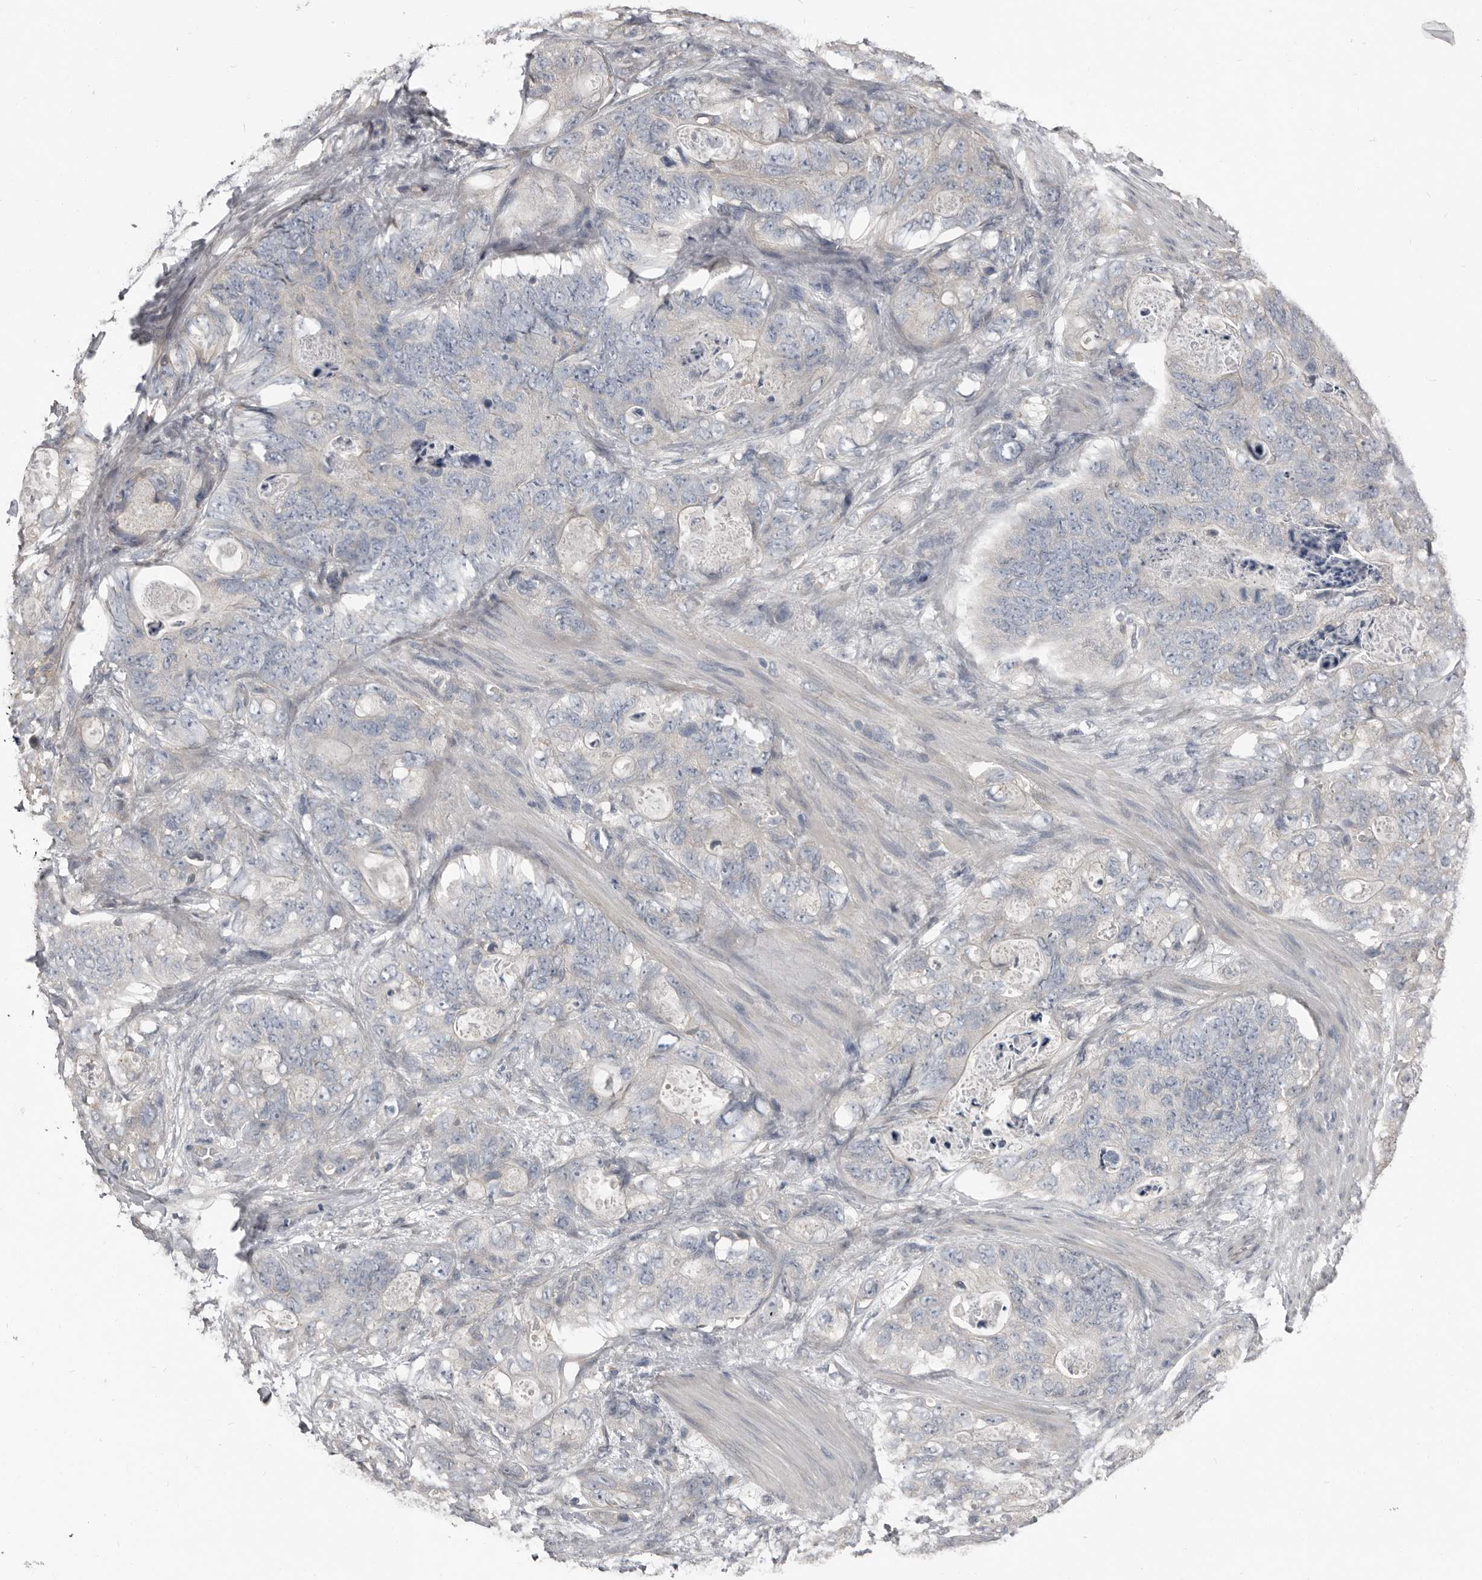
{"staining": {"intensity": "negative", "quantity": "none", "location": "none"}, "tissue": "stomach cancer", "cell_type": "Tumor cells", "image_type": "cancer", "snomed": [{"axis": "morphology", "description": "Normal tissue, NOS"}, {"axis": "morphology", "description": "Adenocarcinoma, NOS"}, {"axis": "topography", "description": "Stomach"}], "caption": "This is an immunohistochemistry (IHC) micrograph of human stomach adenocarcinoma. There is no positivity in tumor cells.", "gene": "CA6", "patient": {"sex": "female", "age": 89}}